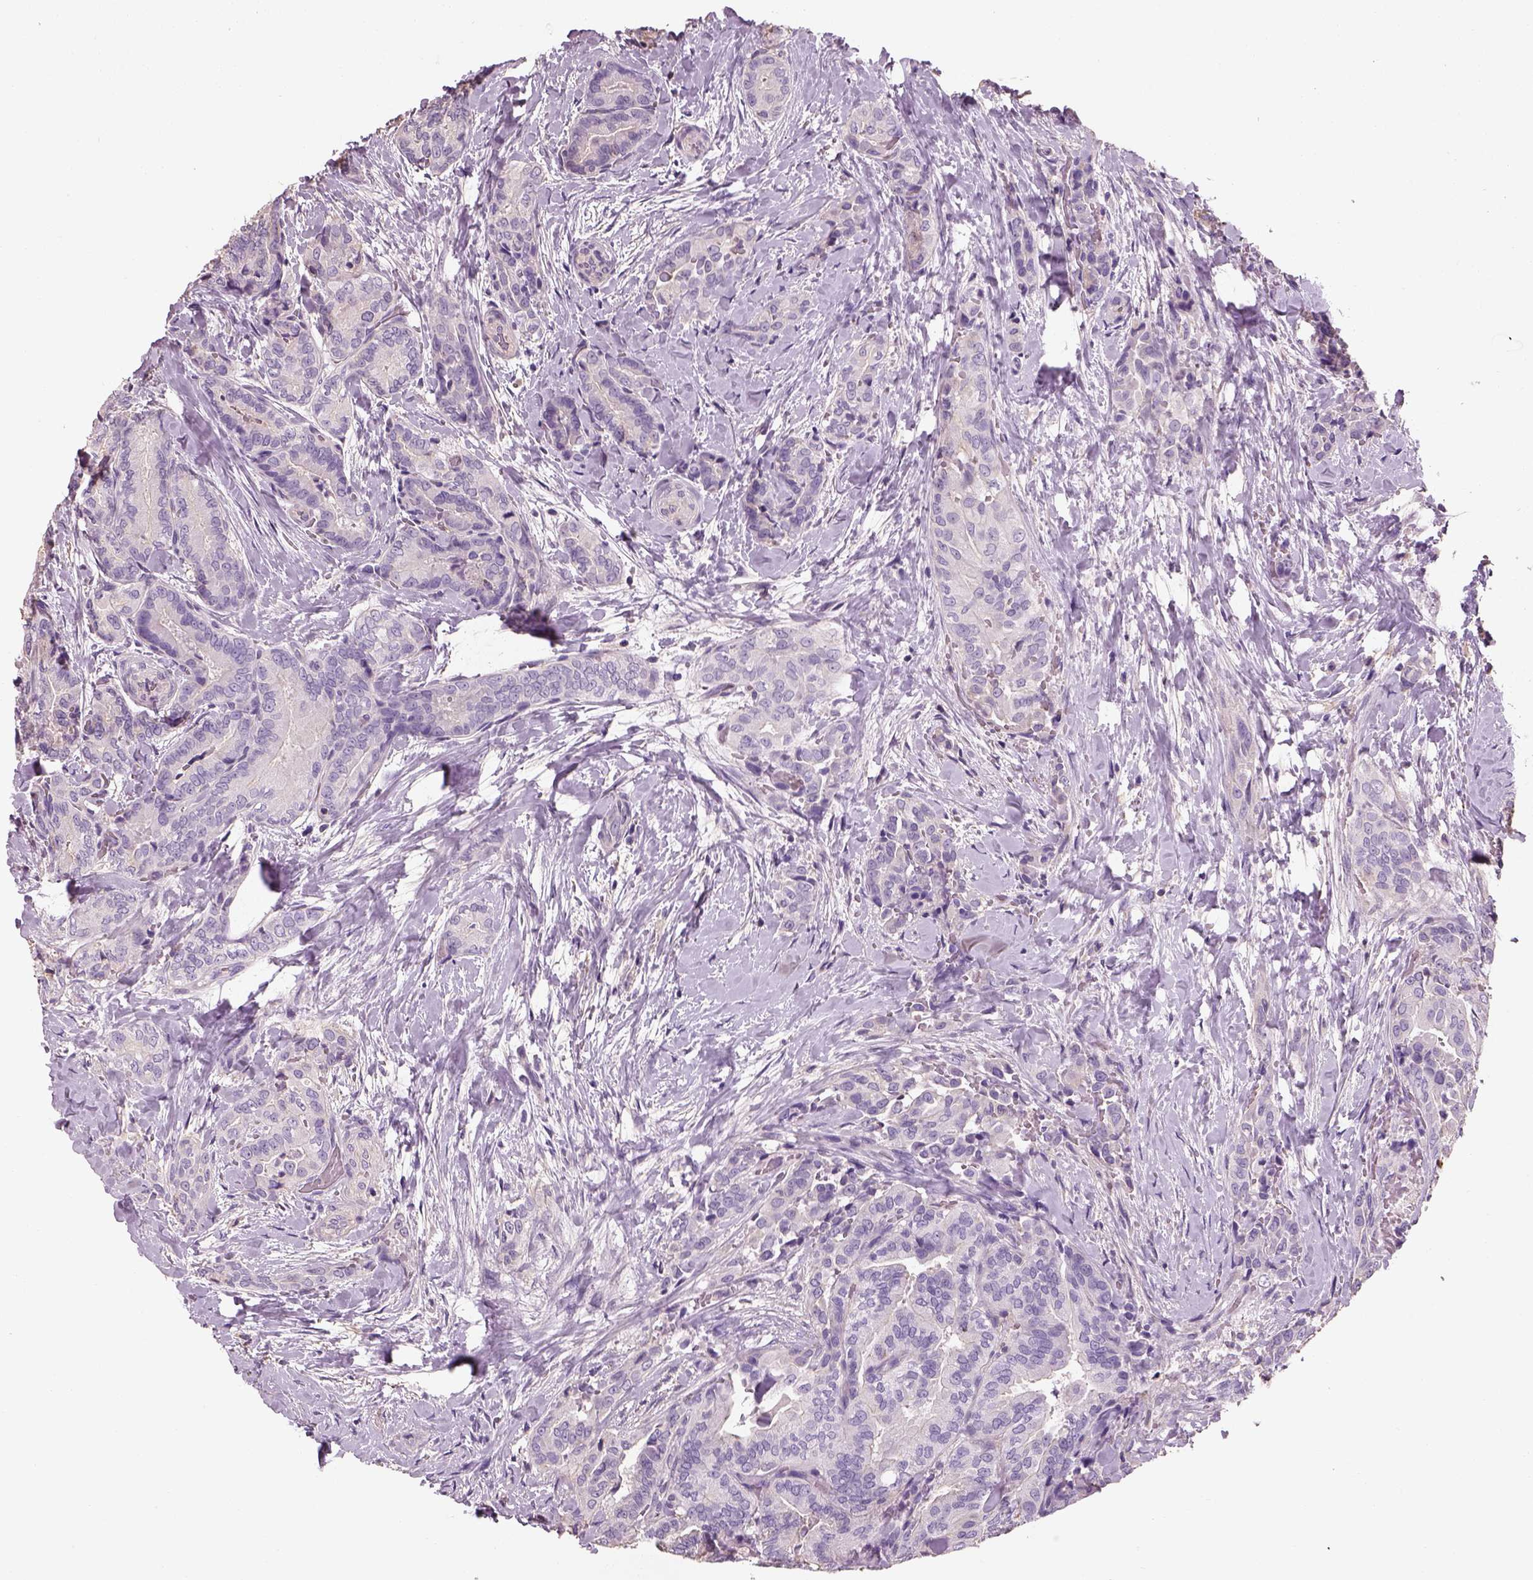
{"staining": {"intensity": "negative", "quantity": "none", "location": "none"}, "tissue": "thyroid cancer", "cell_type": "Tumor cells", "image_type": "cancer", "snomed": [{"axis": "morphology", "description": "Papillary adenocarcinoma, NOS"}, {"axis": "topography", "description": "Thyroid gland"}], "caption": "The immunohistochemistry (IHC) histopathology image has no significant staining in tumor cells of papillary adenocarcinoma (thyroid) tissue.", "gene": "OTUD6A", "patient": {"sex": "male", "age": 61}}